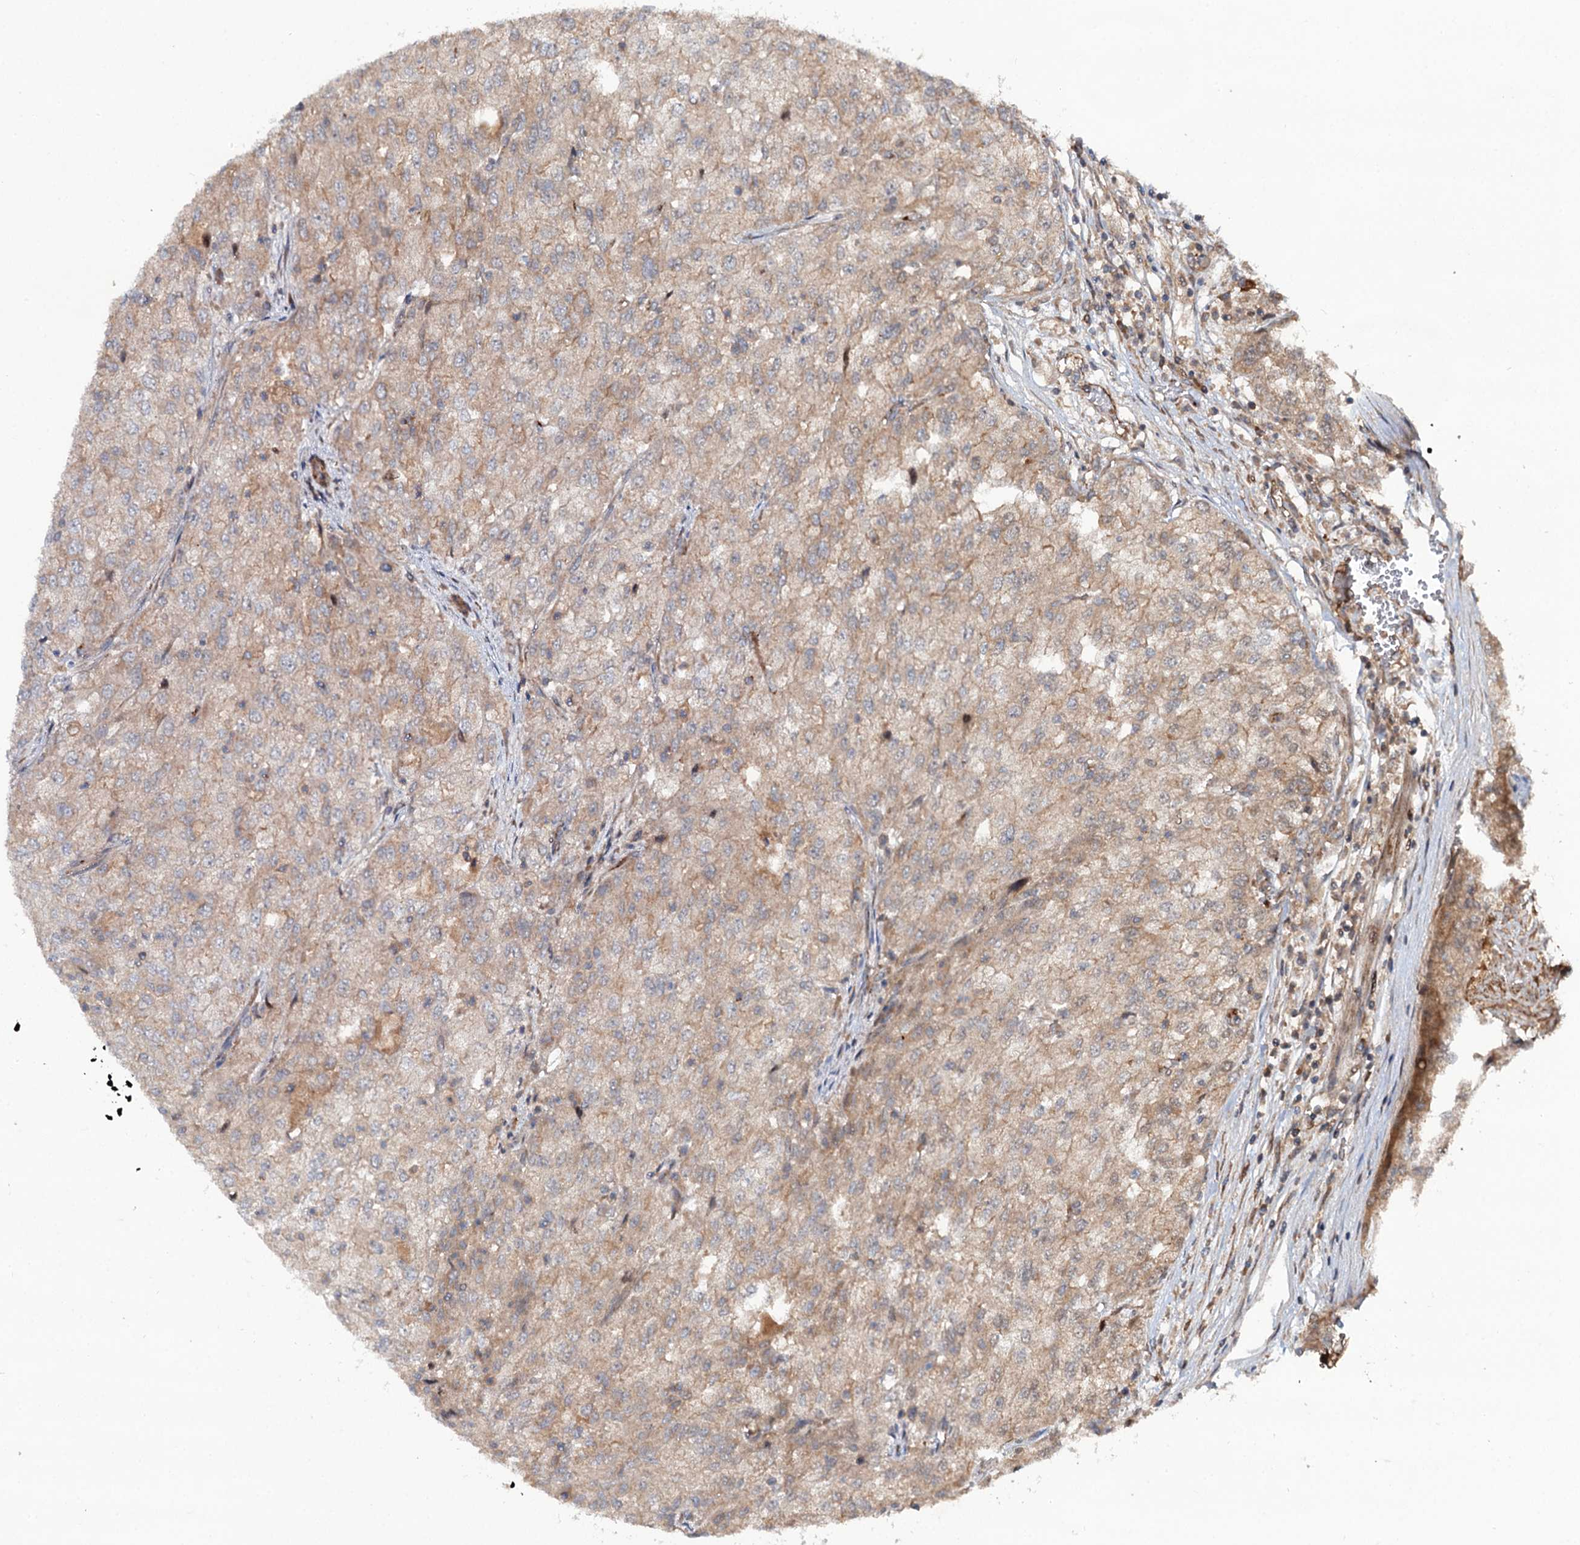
{"staining": {"intensity": "moderate", "quantity": "<25%", "location": "cytoplasmic/membranous"}, "tissue": "renal cancer", "cell_type": "Tumor cells", "image_type": "cancer", "snomed": [{"axis": "morphology", "description": "Adenocarcinoma, NOS"}, {"axis": "topography", "description": "Kidney"}], "caption": "Adenocarcinoma (renal) was stained to show a protein in brown. There is low levels of moderate cytoplasmic/membranous staining in about <25% of tumor cells. (DAB (3,3'-diaminobenzidine) IHC, brown staining for protein, blue staining for nuclei).", "gene": "ADGRG4", "patient": {"sex": "female", "age": 54}}